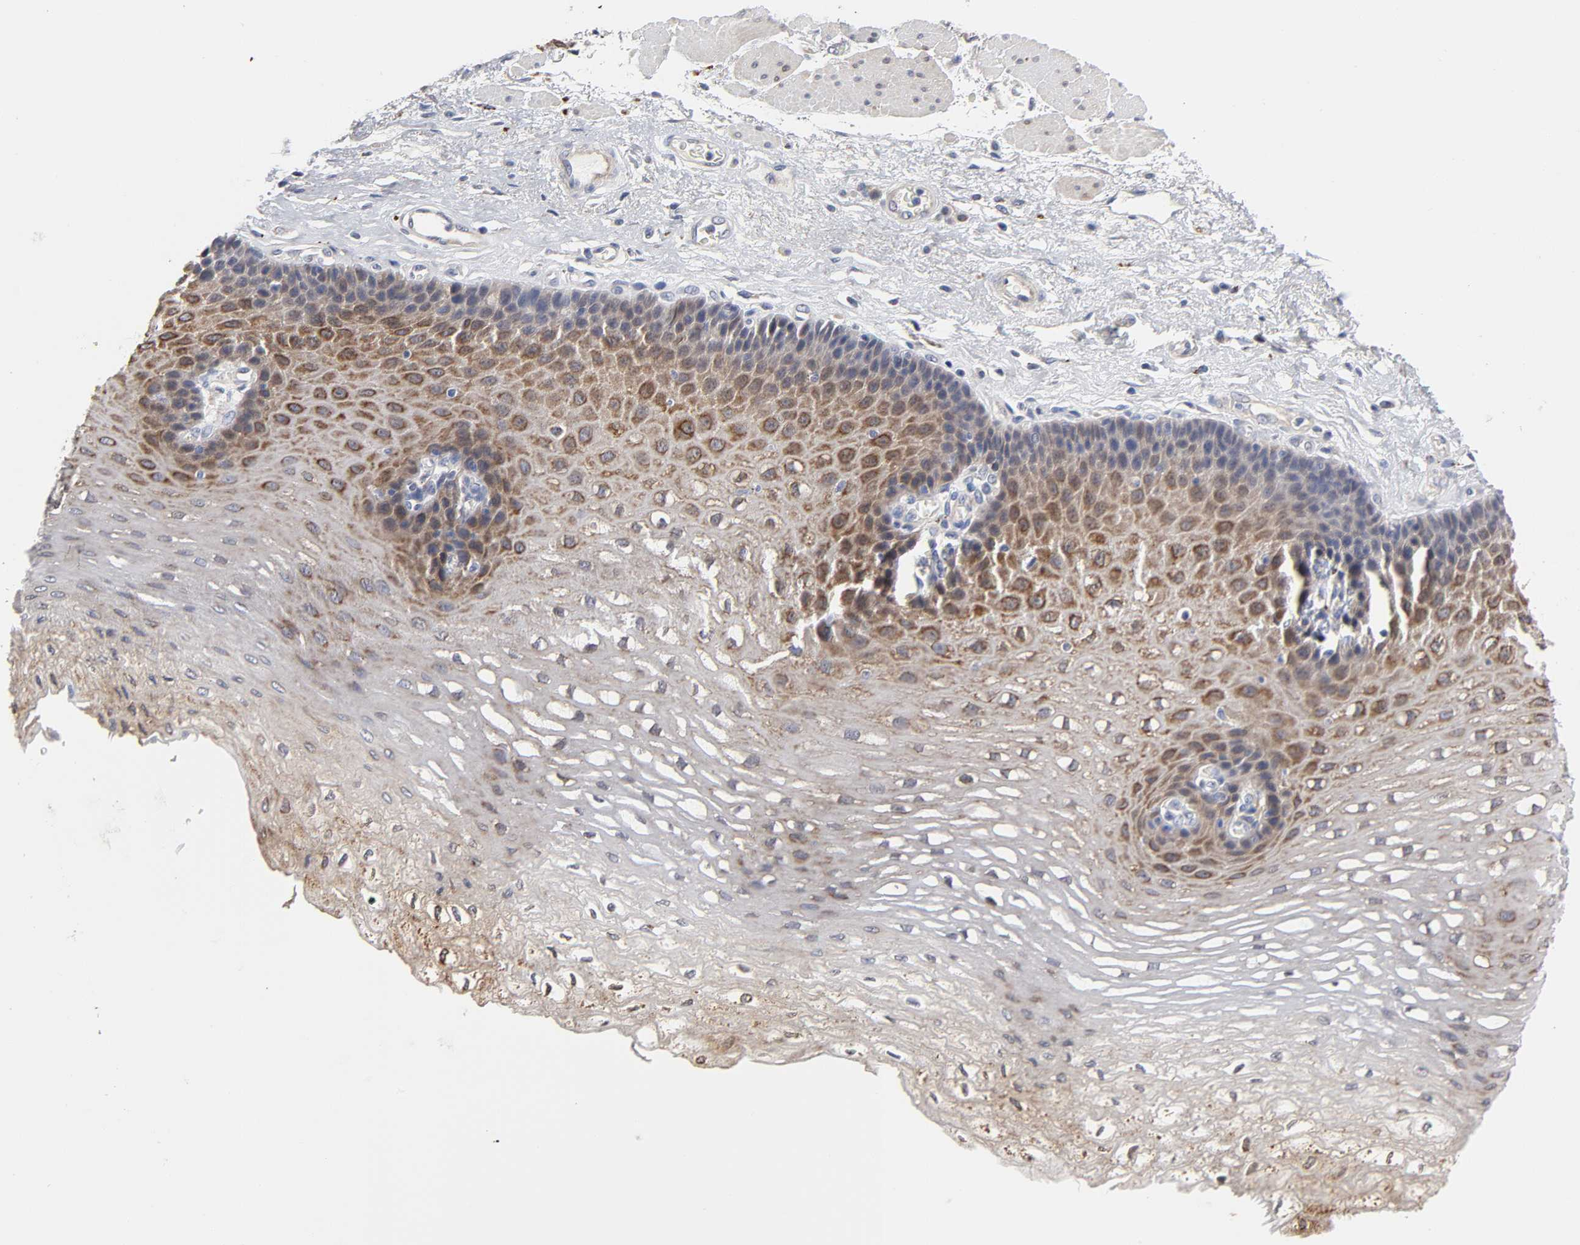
{"staining": {"intensity": "moderate", "quantity": "25%-75%", "location": "cytoplasmic/membranous"}, "tissue": "esophagus", "cell_type": "Squamous epithelial cells", "image_type": "normal", "snomed": [{"axis": "morphology", "description": "Normal tissue, NOS"}, {"axis": "topography", "description": "Esophagus"}], "caption": "Immunohistochemical staining of normal human esophagus reveals 25%-75% levels of moderate cytoplasmic/membranous protein expression in about 25%-75% of squamous epithelial cells.", "gene": "C17orf75", "patient": {"sex": "female", "age": 72}}